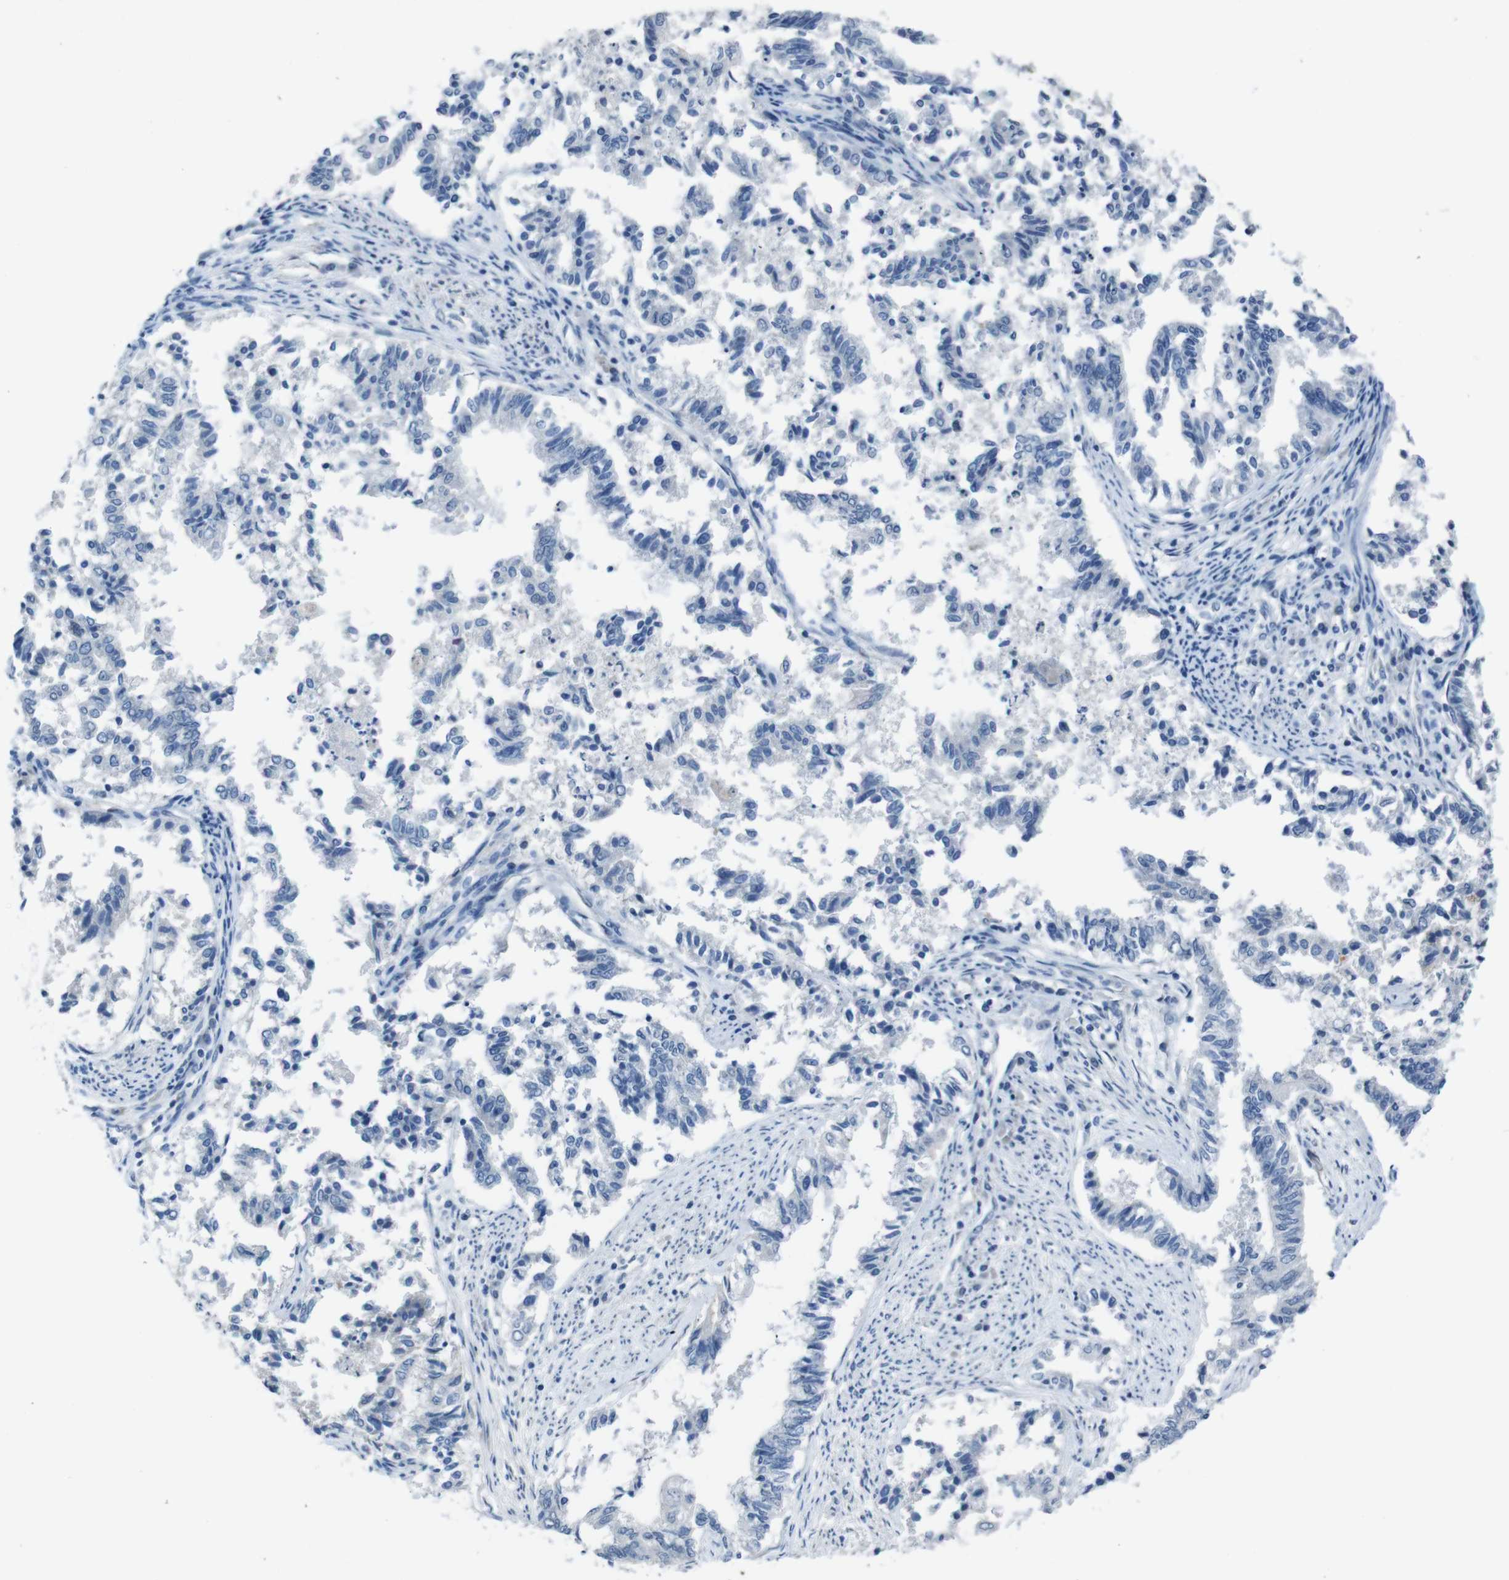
{"staining": {"intensity": "negative", "quantity": "none", "location": "none"}, "tissue": "endometrial cancer", "cell_type": "Tumor cells", "image_type": "cancer", "snomed": [{"axis": "morphology", "description": "Necrosis, NOS"}, {"axis": "morphology", "description": "Adenocarcinoma, NOS"}, {"axis": "topography", "description": "Endometrium"}], "caption": "The micrograph demonstrates no staining of tumor cells in endometrial cancer.", "gene": "CDHR2", "patient": {"sex": "female", "age": 79}}